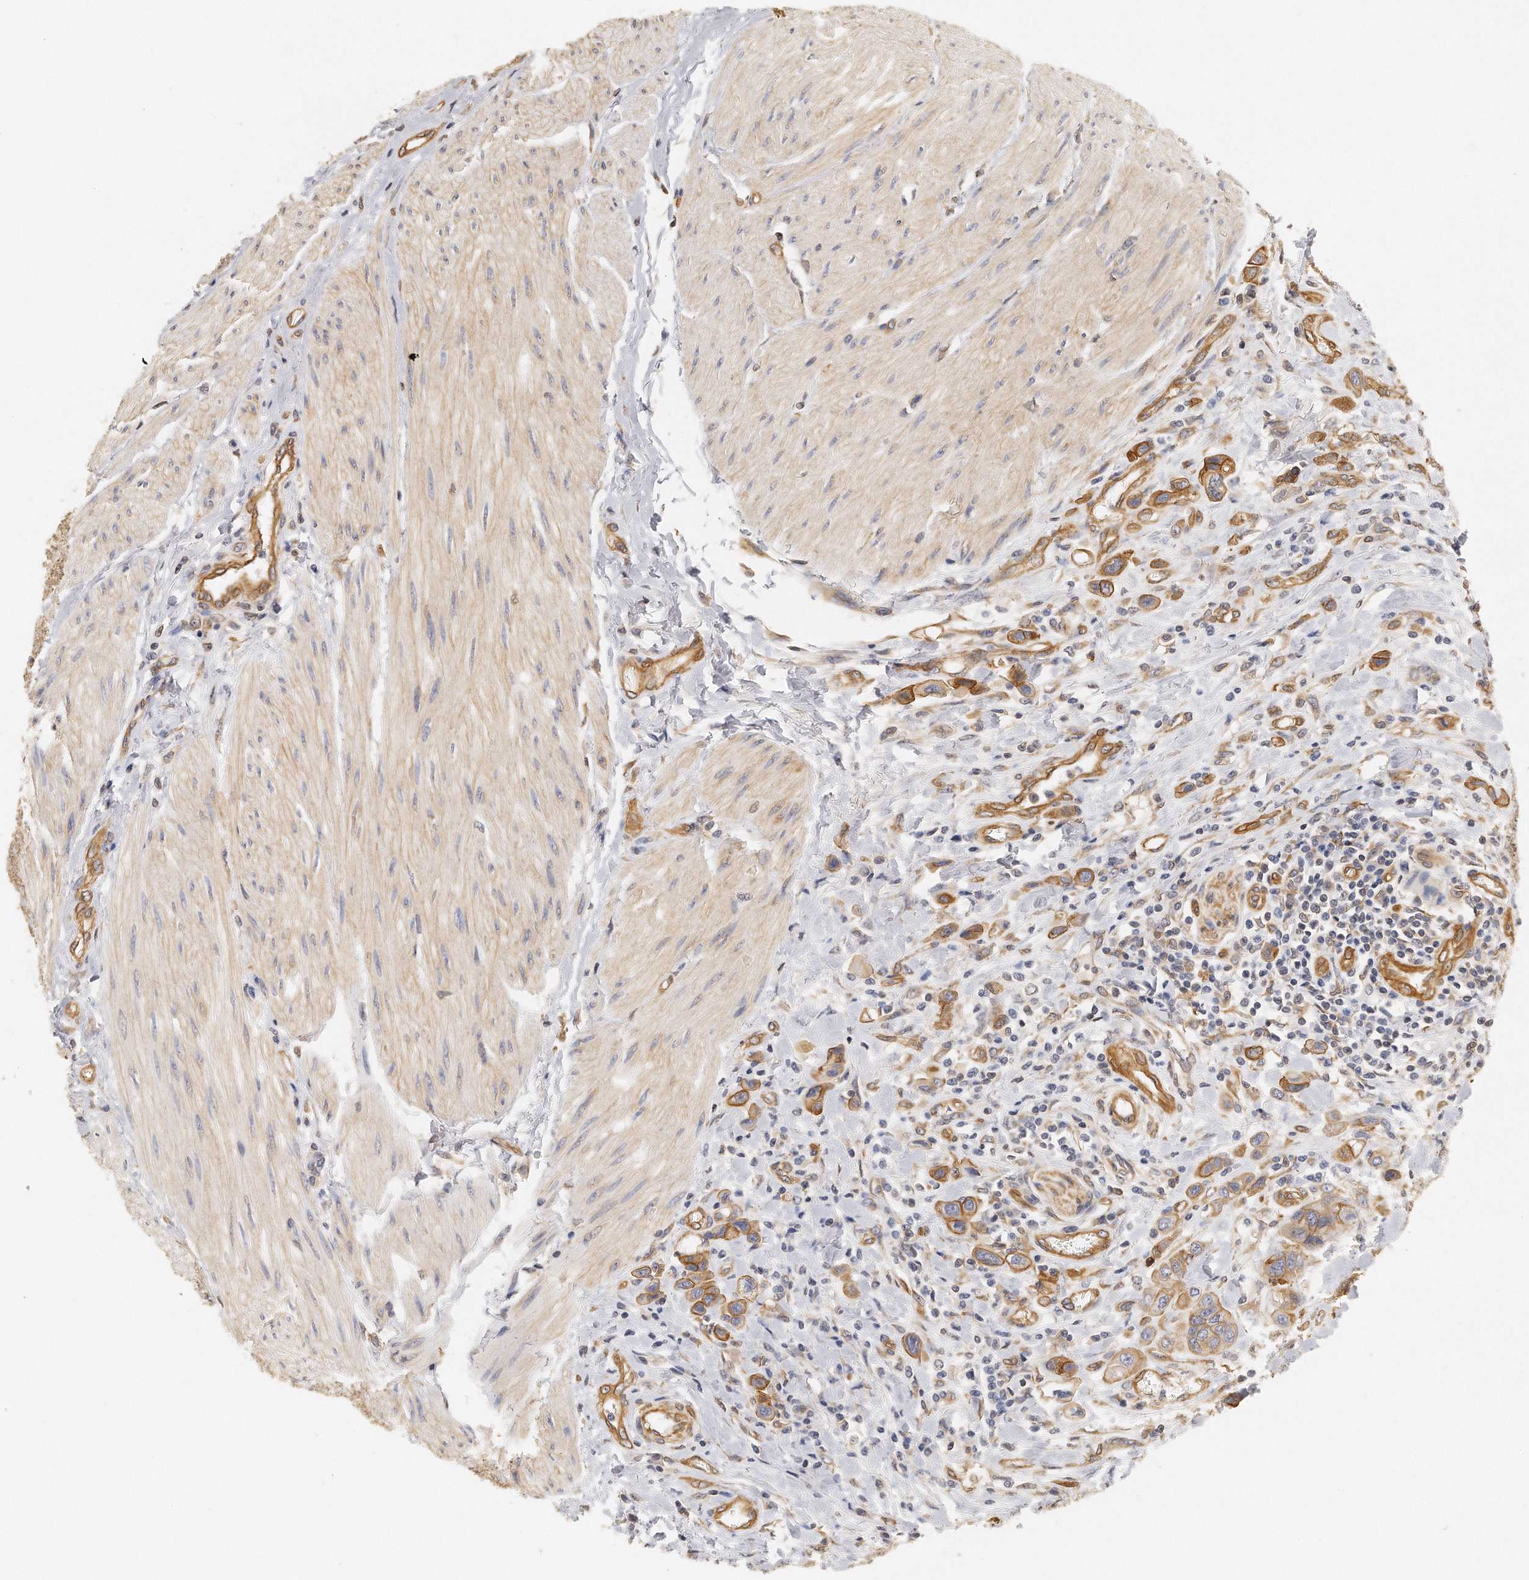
{"staining": {"intensity": "moderate", "quantity": ">75%", "location": "cytoplasmic/membranous"}, "tissue": "urothelial cancer", "cell_type": "Tumor cells", "image_type": "cancer", "snomed": [{"axis": "morphology", "description": "Urothelial carcinoma, High grade"}, {"axis": "topography", "description": "Urinary bladder"}], "caption": "IHC (DAB (3,3'-diaminobenzidine)) staining of urothelial carcinoma (high-grade) demonstrates moderate cytoplasmic/membranous protein expression in about >75% of tumor cells. The protein is stained brown, and the nuclei are stained in blue (DAB IHC with brightfield microscopy, high magnification).", "gene": "CHST7", "patient": {"sex": "male", "age": 50}}